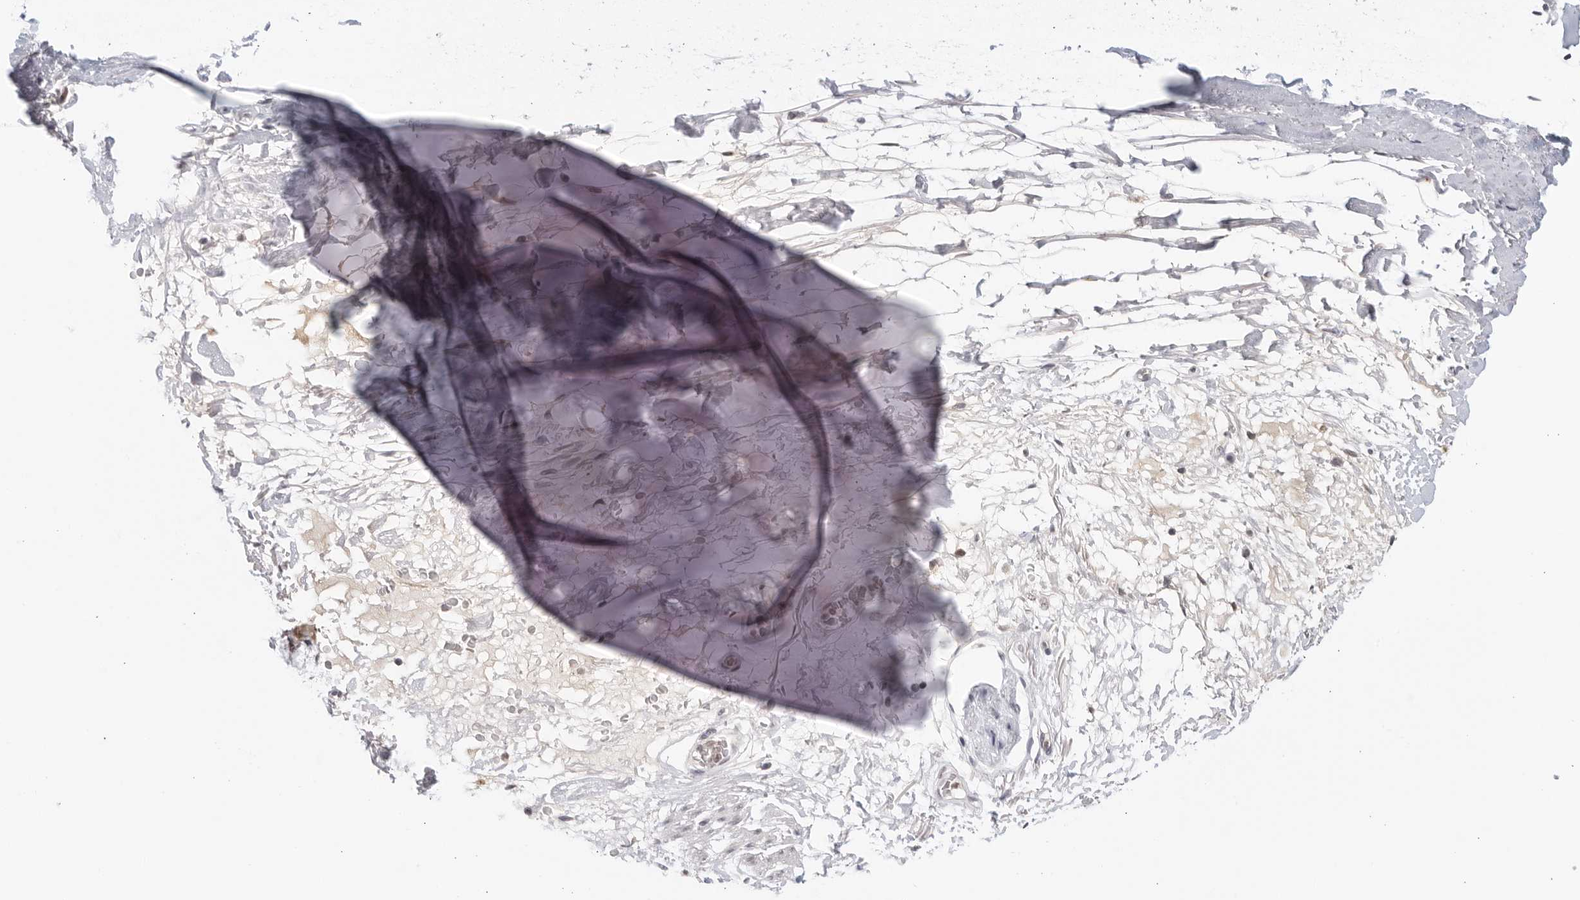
{"staining": {"intensity": "negative", "quantity": "none", "location": "none"}, "tissue": "adipose tissue", "cell_type": "Adipocytes", "image_type": "normal", "snomed": [{"axis": "morphology", "description": "Normal tissue, NOS"}, {"axis": "topography", "description": "Cartilage tissue"}], "caption": "This is a photomicrograph of immunohistochemistry staining of unremarkable adipose tissue, which shows no positivity in adipocytes.", "gene": "RAB11FIP3", "patient": {"sex": "female", "age": 63}}